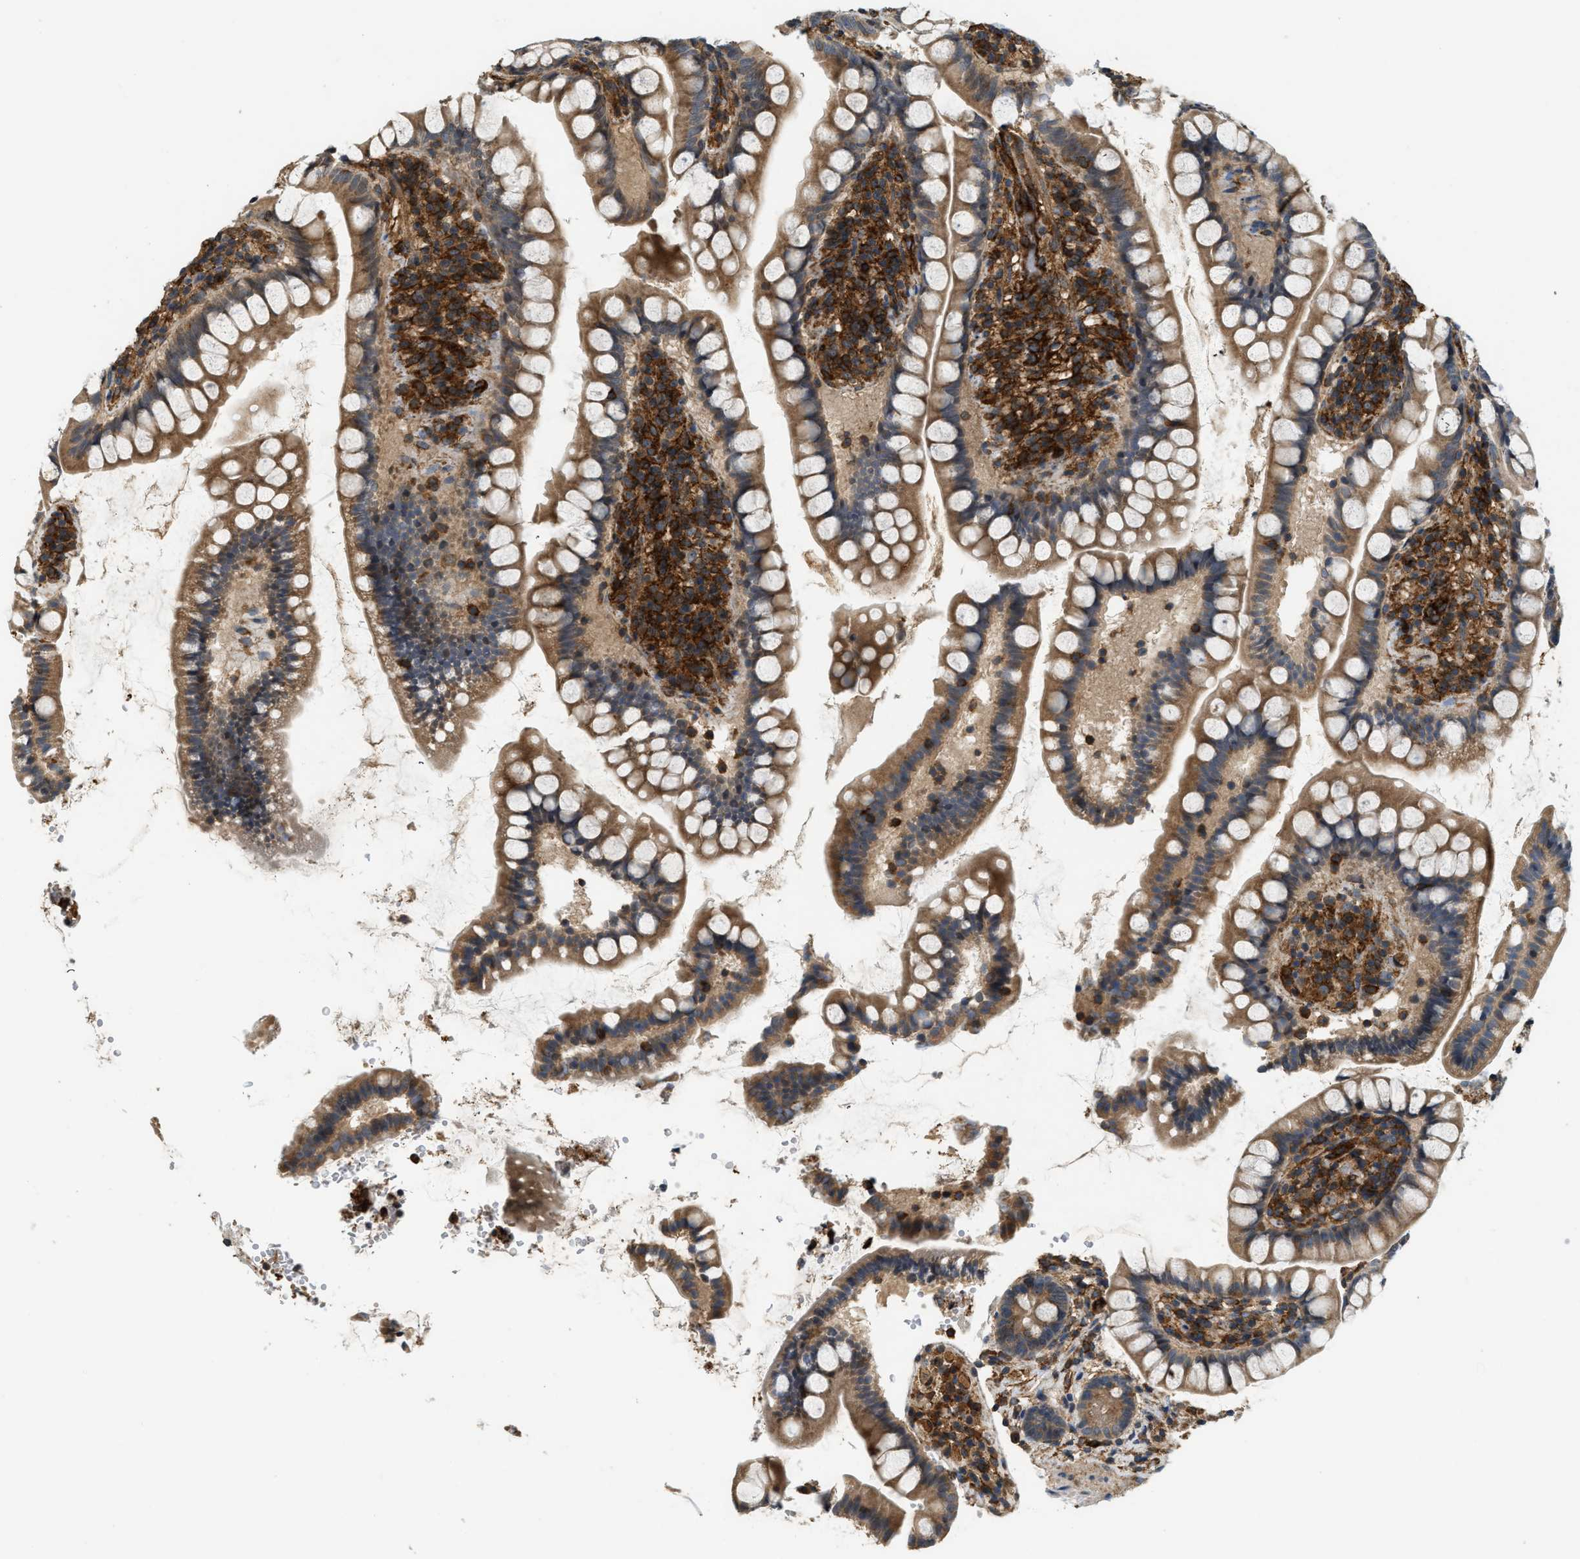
{"staining": {"intensity": "moderate", "quantity": ">75%", "location": "cytoplasmic/membranous"}, "tissue": "small intestine", "cell_type": "Glandular cells", "image_type": "normal", "snomed": [{"axis": "morphology", "description": "Normal tissue, NOS"}, {"axis": "topography", "description": "Small intestine"}], "caption": "Brown immunohistochemical staining in normal human small intestine shows moderate cytoplasmic/membranous positivity in approximately >75% of glandular cells. (DAB (3,3'-diaminobenzidine) IHC with brightfield microscopy, high magnification).", "gene": "HIP1", "patient": {"sex": "female", "age": 84}}